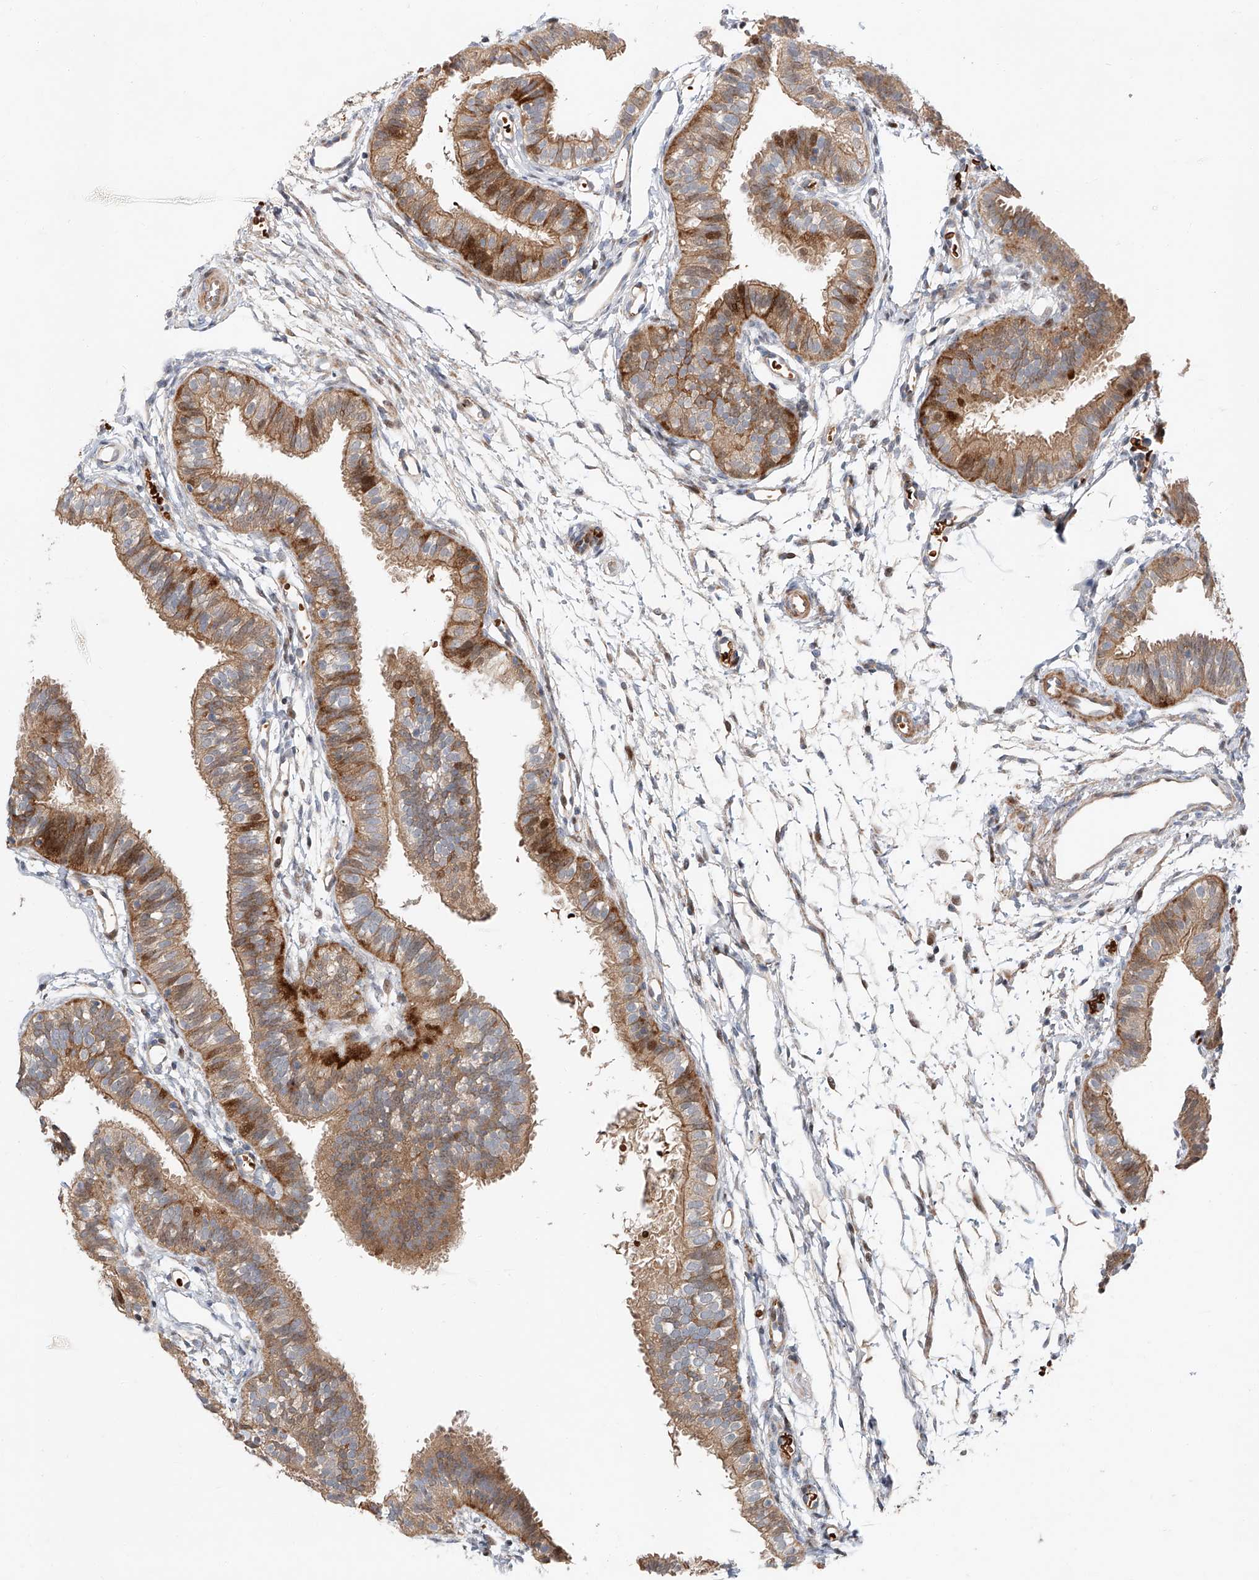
{"staining": {"intensity": "moderate", "quantity": ">75%", "location": "cytoplasmic/membranous"}, "tissue": "fallopian tube", "cell_type": "Glandular cells", "image_type": "normal", "snomed": [{"axis": "morphology", "description": "Normal tissue, NOS"}, {"axis": "topography", "description": "Fallopian tube"}], "caption": "Moderate cytoplasmic/membranous expression for a protein is identified in approximately >75% of glandular cells of unremarkable fallopian tube using immunohistochemistry (IHC).", "gene": "USF3", "patient": {"sex": "female", "age": 35}}